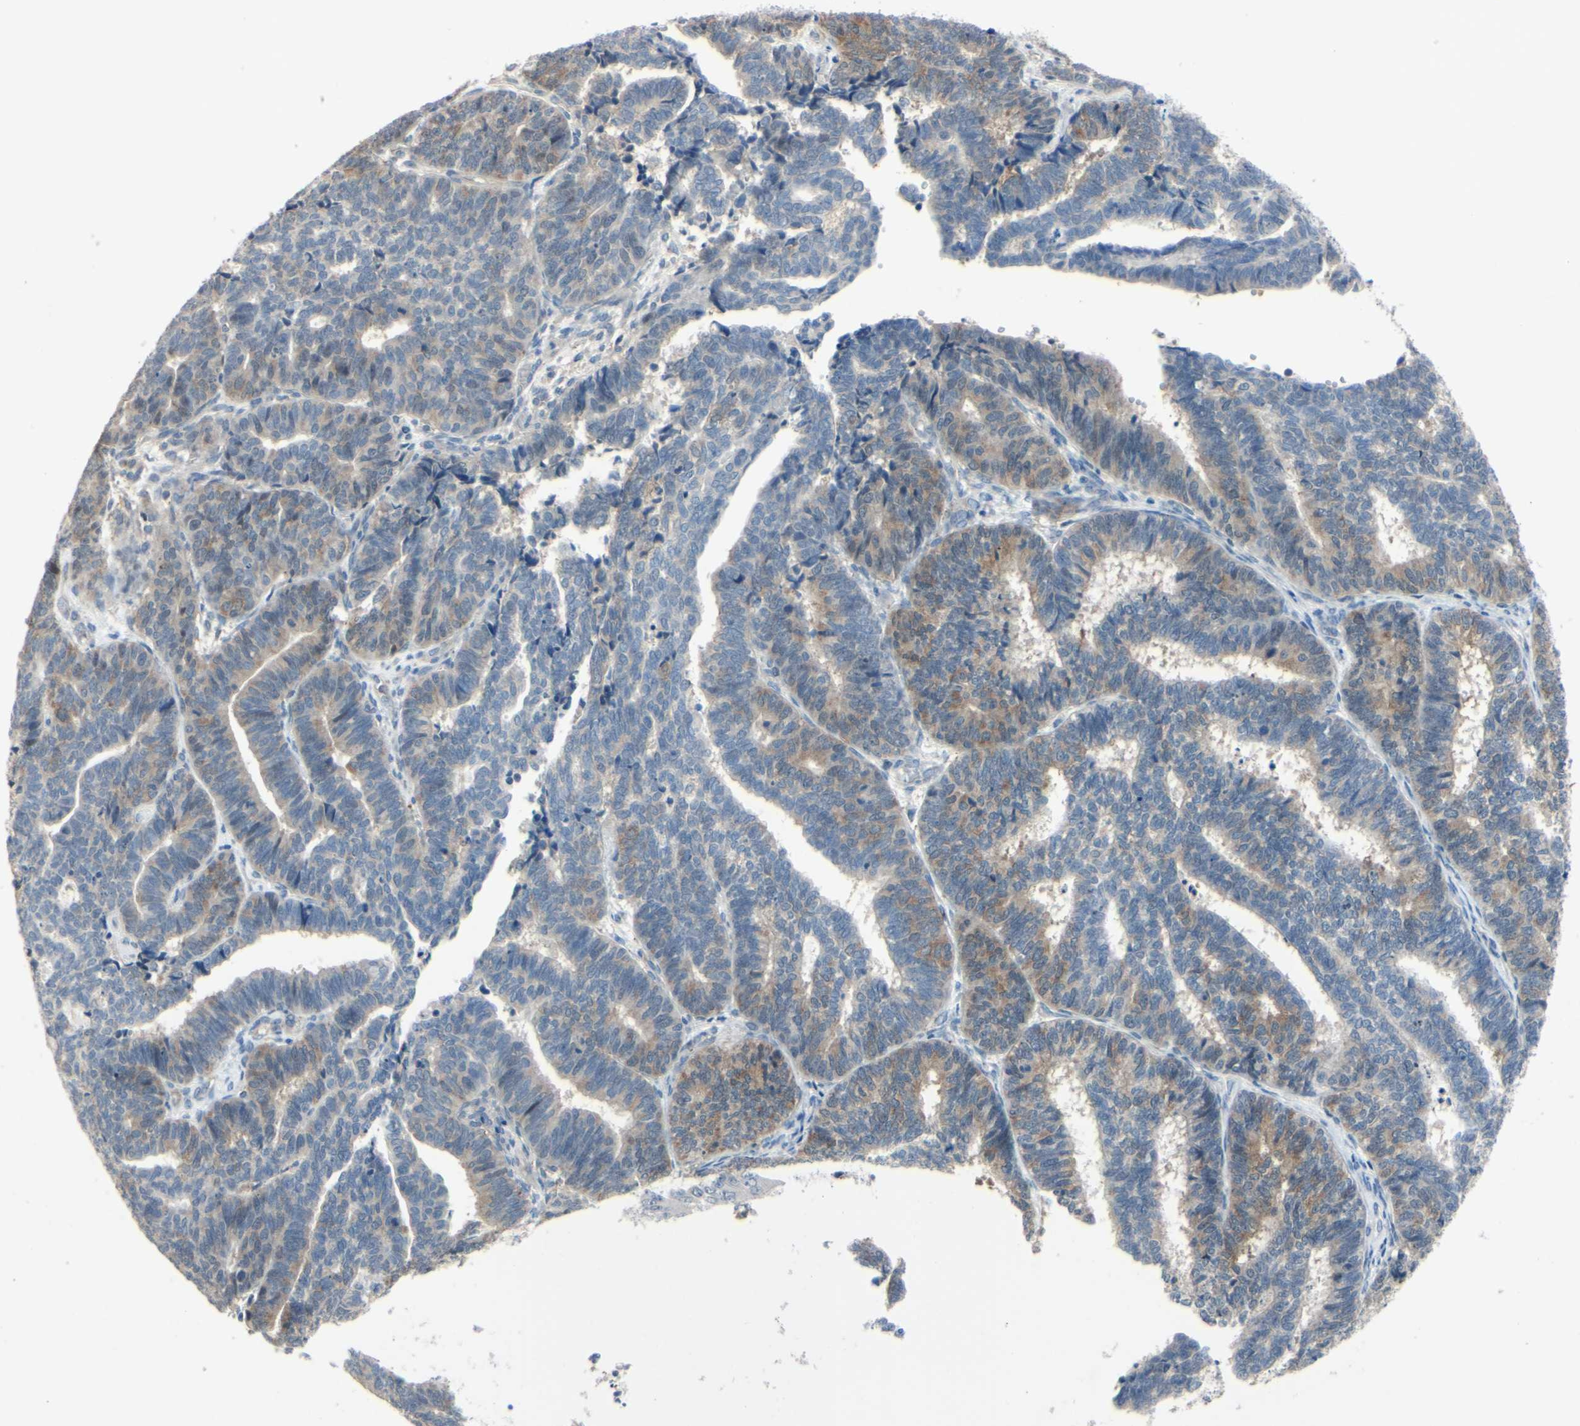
{"staining": {"intensity": "weak", "quantity": "<25%", "location": "cytoplasmic/membranous"}, "tissue": "endometrial cancer", "cell_type": "Tumor cells", "image_type": "cancer", "snomed": [{"axis": "morphology", "description": "Adenocarcinoma, NOS"}, {"axis": "topography", "description": "Endometrium"}], "caption": "Immunohistochemistry micrograph of endometrial cancer (adenocarcinoma) stained for a protein (brown), which reveals no positivity in tumor cells.", "gene": "LHX9", "patient": {"sex": "female", "age": 70}}